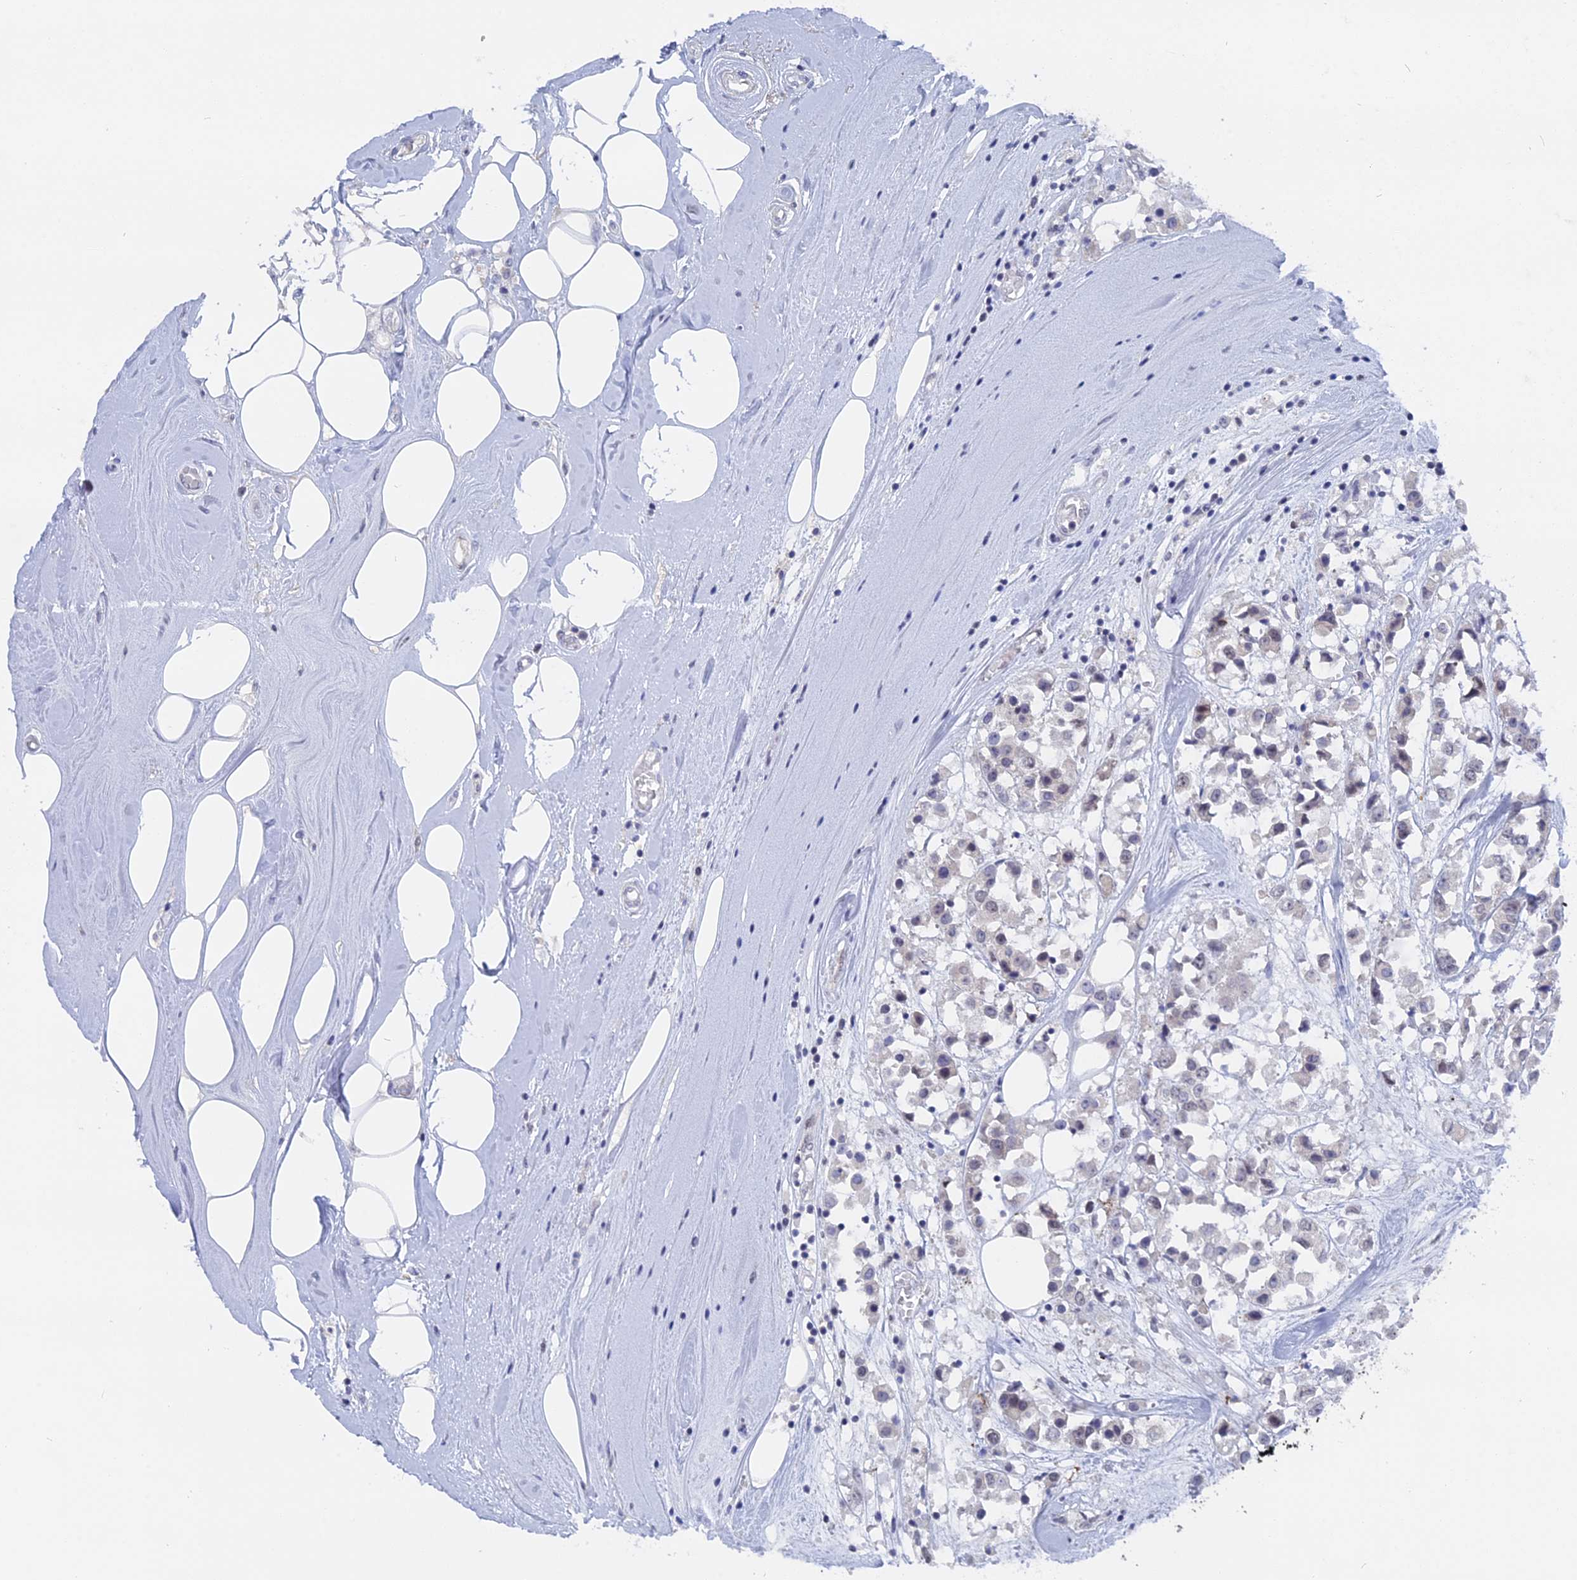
{"staining": {"intensity": "negative", "quantity": "none", "location": "none"}, "tissue": "breast cancer", "cell_type": "Tumor cells", "image_type": "cancer", "snomed": [{"axis": "morphology", "description": "Duct carcinoma"}, {"axis": "topography", "description": "Breast"}], "caption": "This is an IHC image of human breast cancer (intraductal carcinoma). There is no expression in tumor cells.", "gene": "BRD2", "patient": {"sex": "female", "age": 61}}